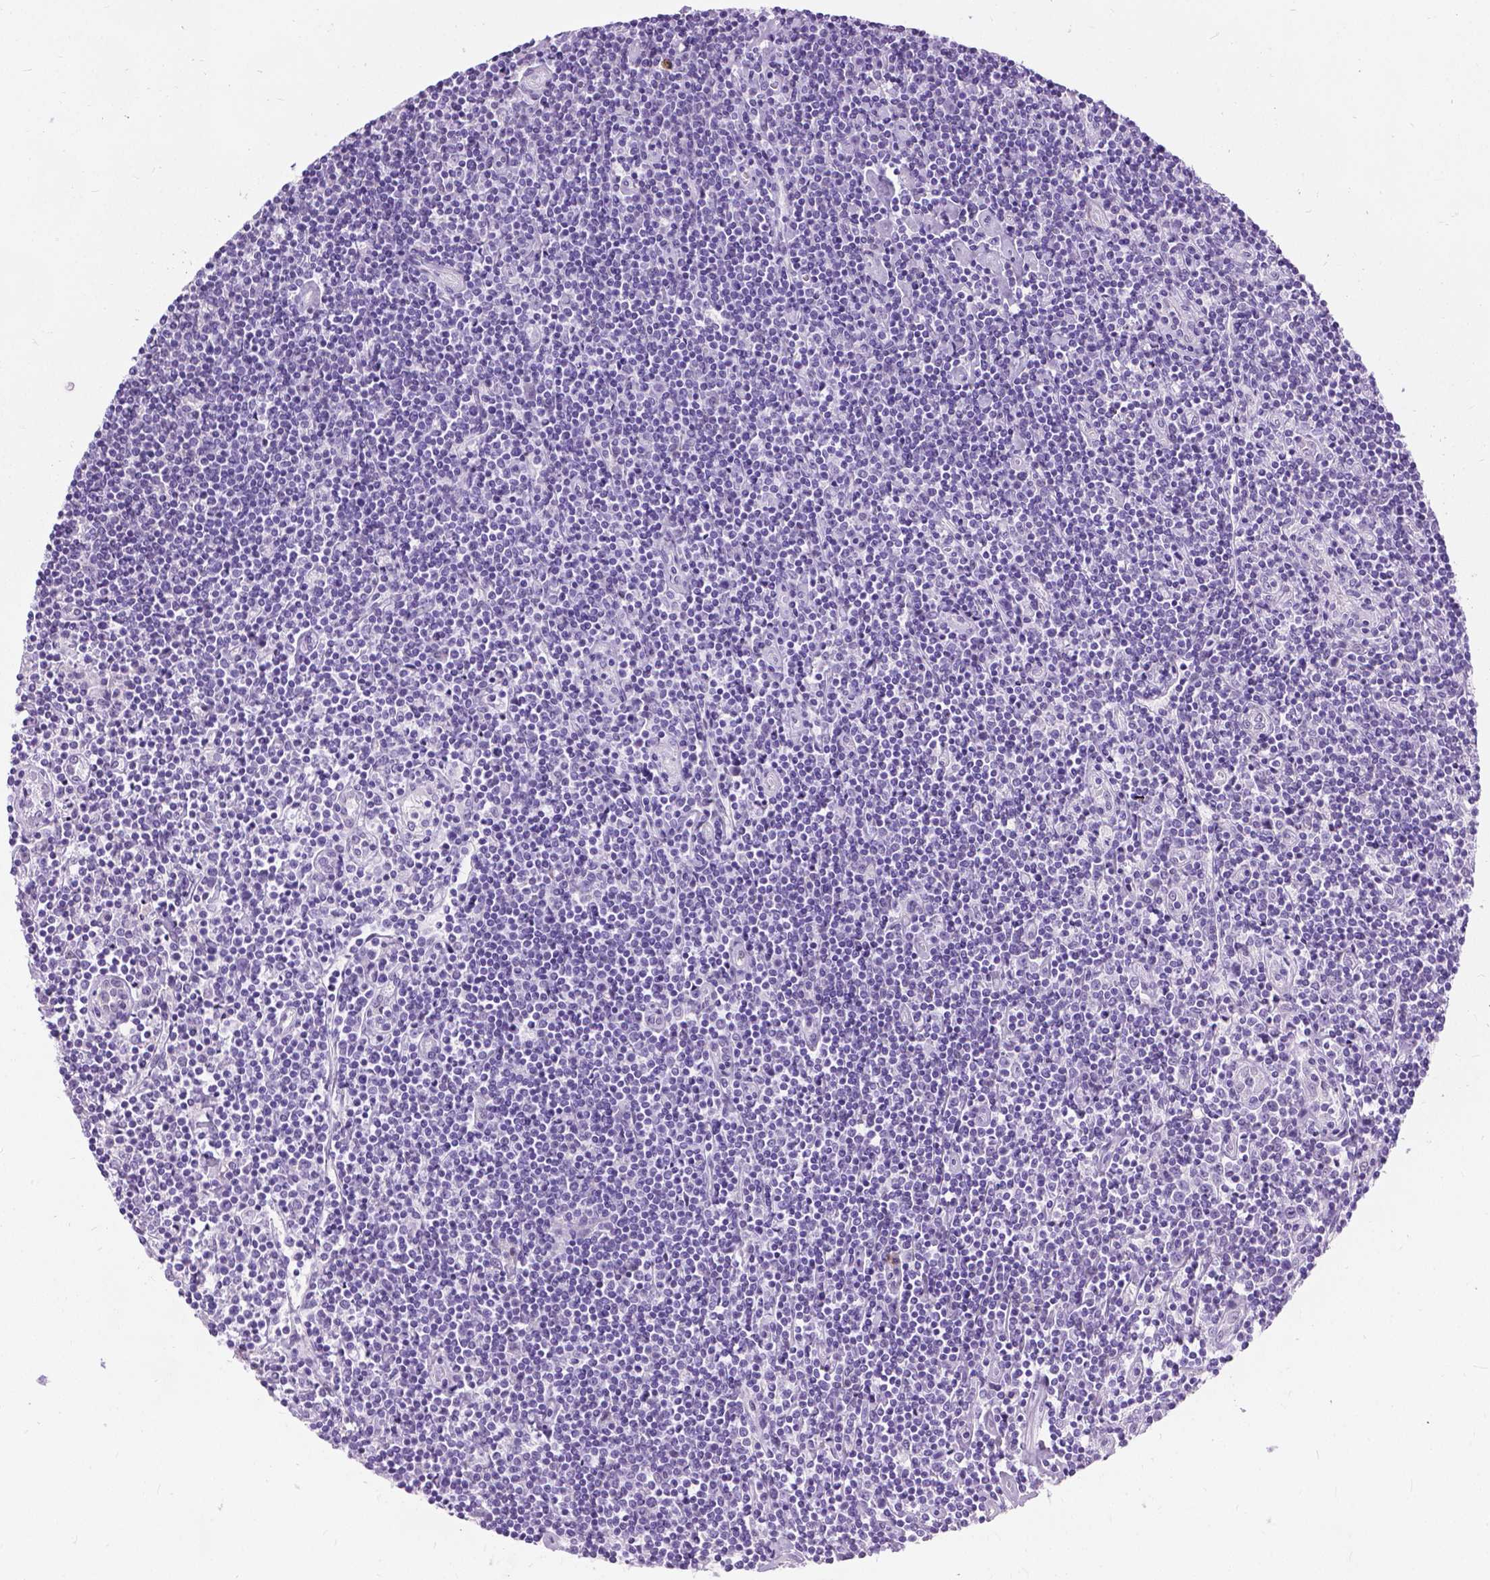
{"staining": {"intensity": "negative", "quantity": "none", "location": "none"}, "tissue": "lymphoma", "cell_type": "Tumor cells", "image_type": "cancer", "snomed": [{"axis": "morphology", "description": "Hodgkin's disease, NOS"}, {"axis": "topography", "description": "Lymph node"}], "caption": "Lymphoma was stained to show a protein in brown. There is no significant expression in tumor cells.", "gene": "PROB1", "patient": {"sex": "male", "age": 40}}